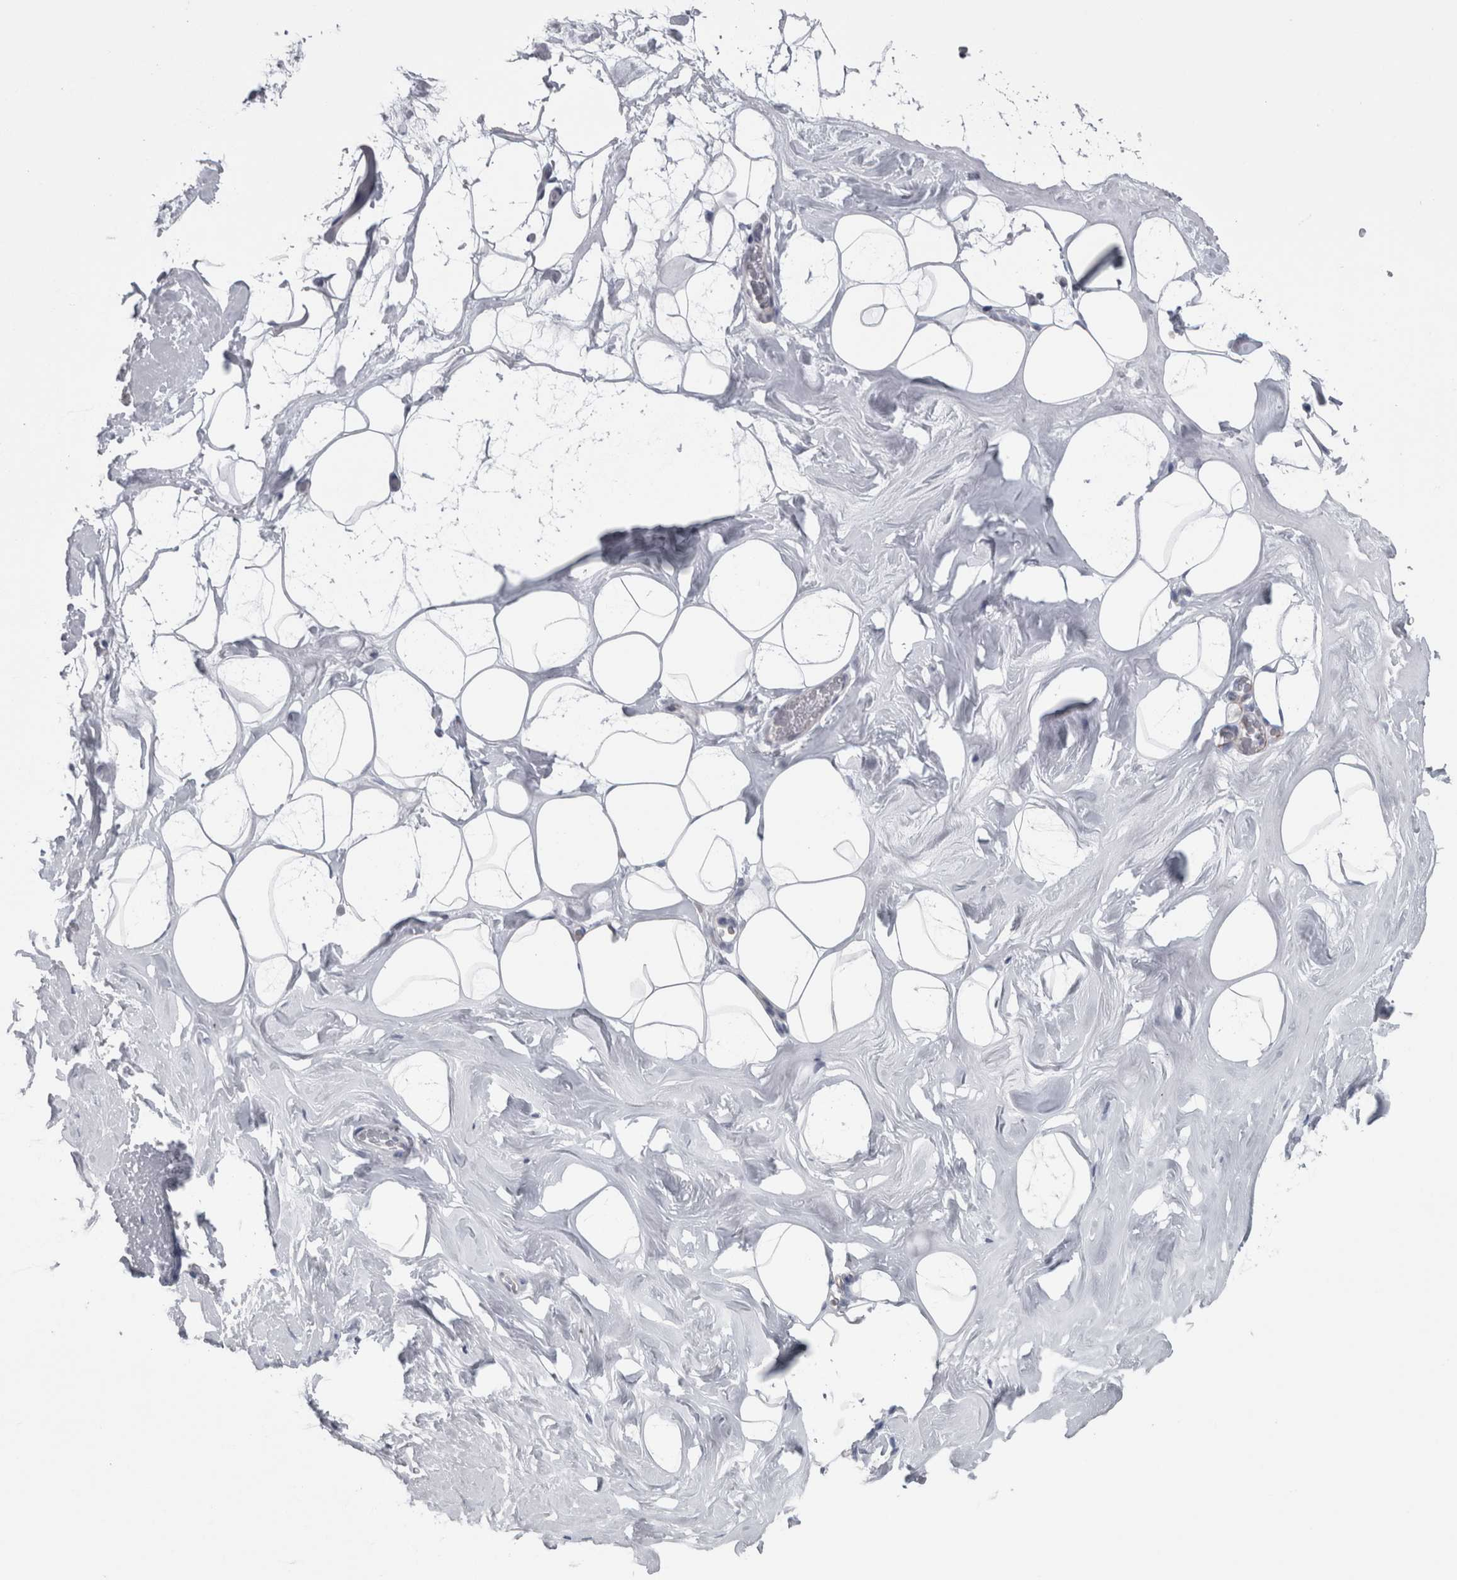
{"staining": {"intensity": "negative", "quantity": "none", "location": "none"}, "tissue": "adipose tissue", "cell_type": "Adipocytes", "image_type": "normal", "snomed": [{"axis": "morphology", "description": "Normal tissue, NOS"}, {"axis": "morphology", "description": "Fibrosis, NOS"}, {"axis": "topography", "description": "Breast"}, {"axis": "topography", "description": "Adipose tissue"}], "caption": "Histopathology image shows no significant protein positivity in adipocytes of unremarkable adipose tissue. (DAB (3,3'-diaminobenzidine) immunohistochemistry (IHC) visualized using brightfield microscopy, high magnification).", "gene": "VWDE", "patient": {"sex": "female", "age": 39}}